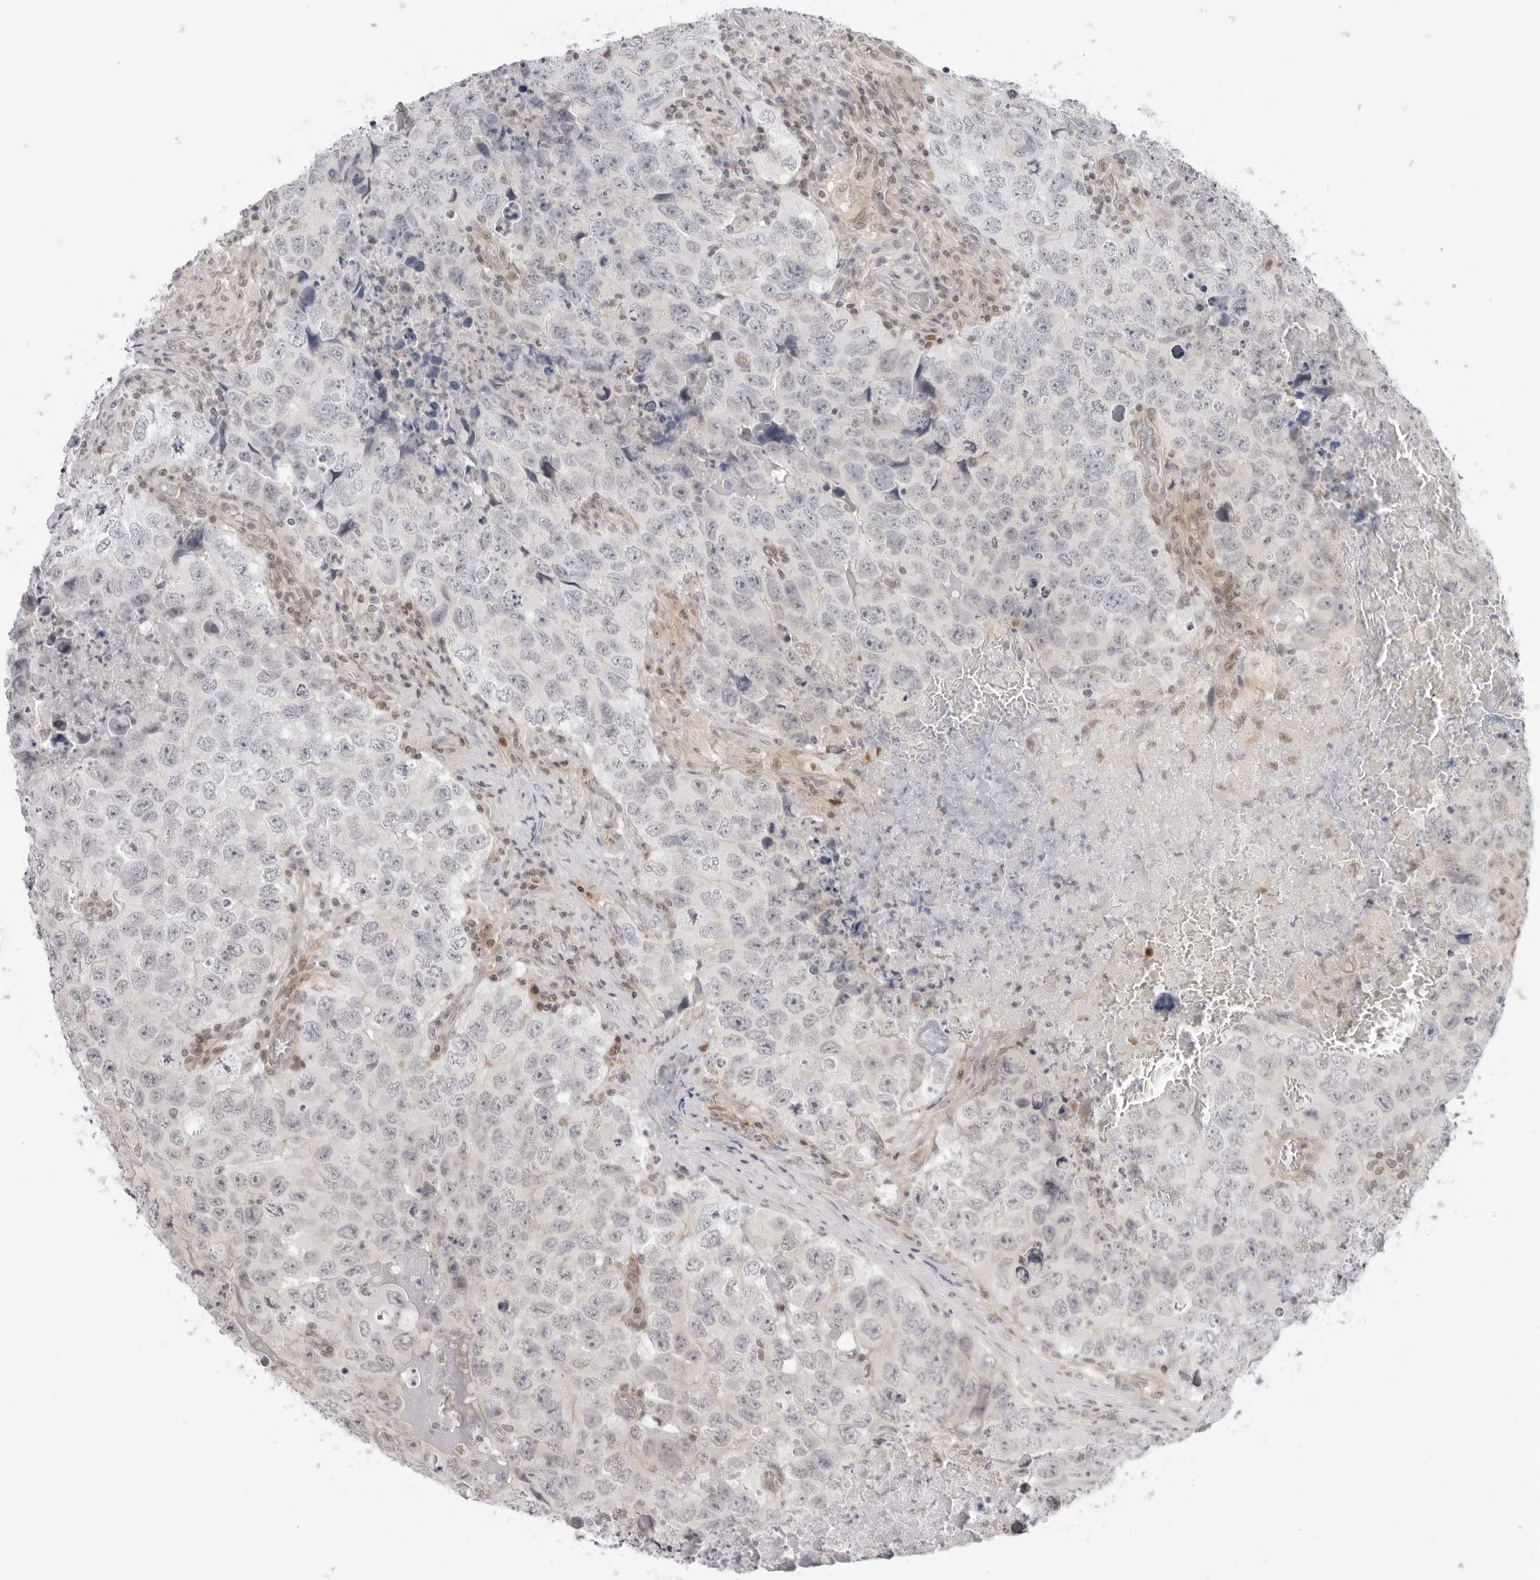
{"staining": {"intensity": "negative", "quantity": "none", "location": "none"}, "tissue": "testis cancer", "cell_type": "Tumor cells", "image_type": "cancer", "snomed": [{"axis": "morphology", "description": "Seminoma, NOS"}, {"axis": "morphology", "description": "Carcinoma, Embryonal, NOS"}, {"axis": "topography", "description": "Testis"}], "caption": "Immunohistochemistry (IHC) photomicrograph of human embryonal carcinoma (testis) stained for a protein (brown), which reveals no positivity in tumor cells.", "gene": "RNF146", "patient": {"sex": "male", "age": 43}}